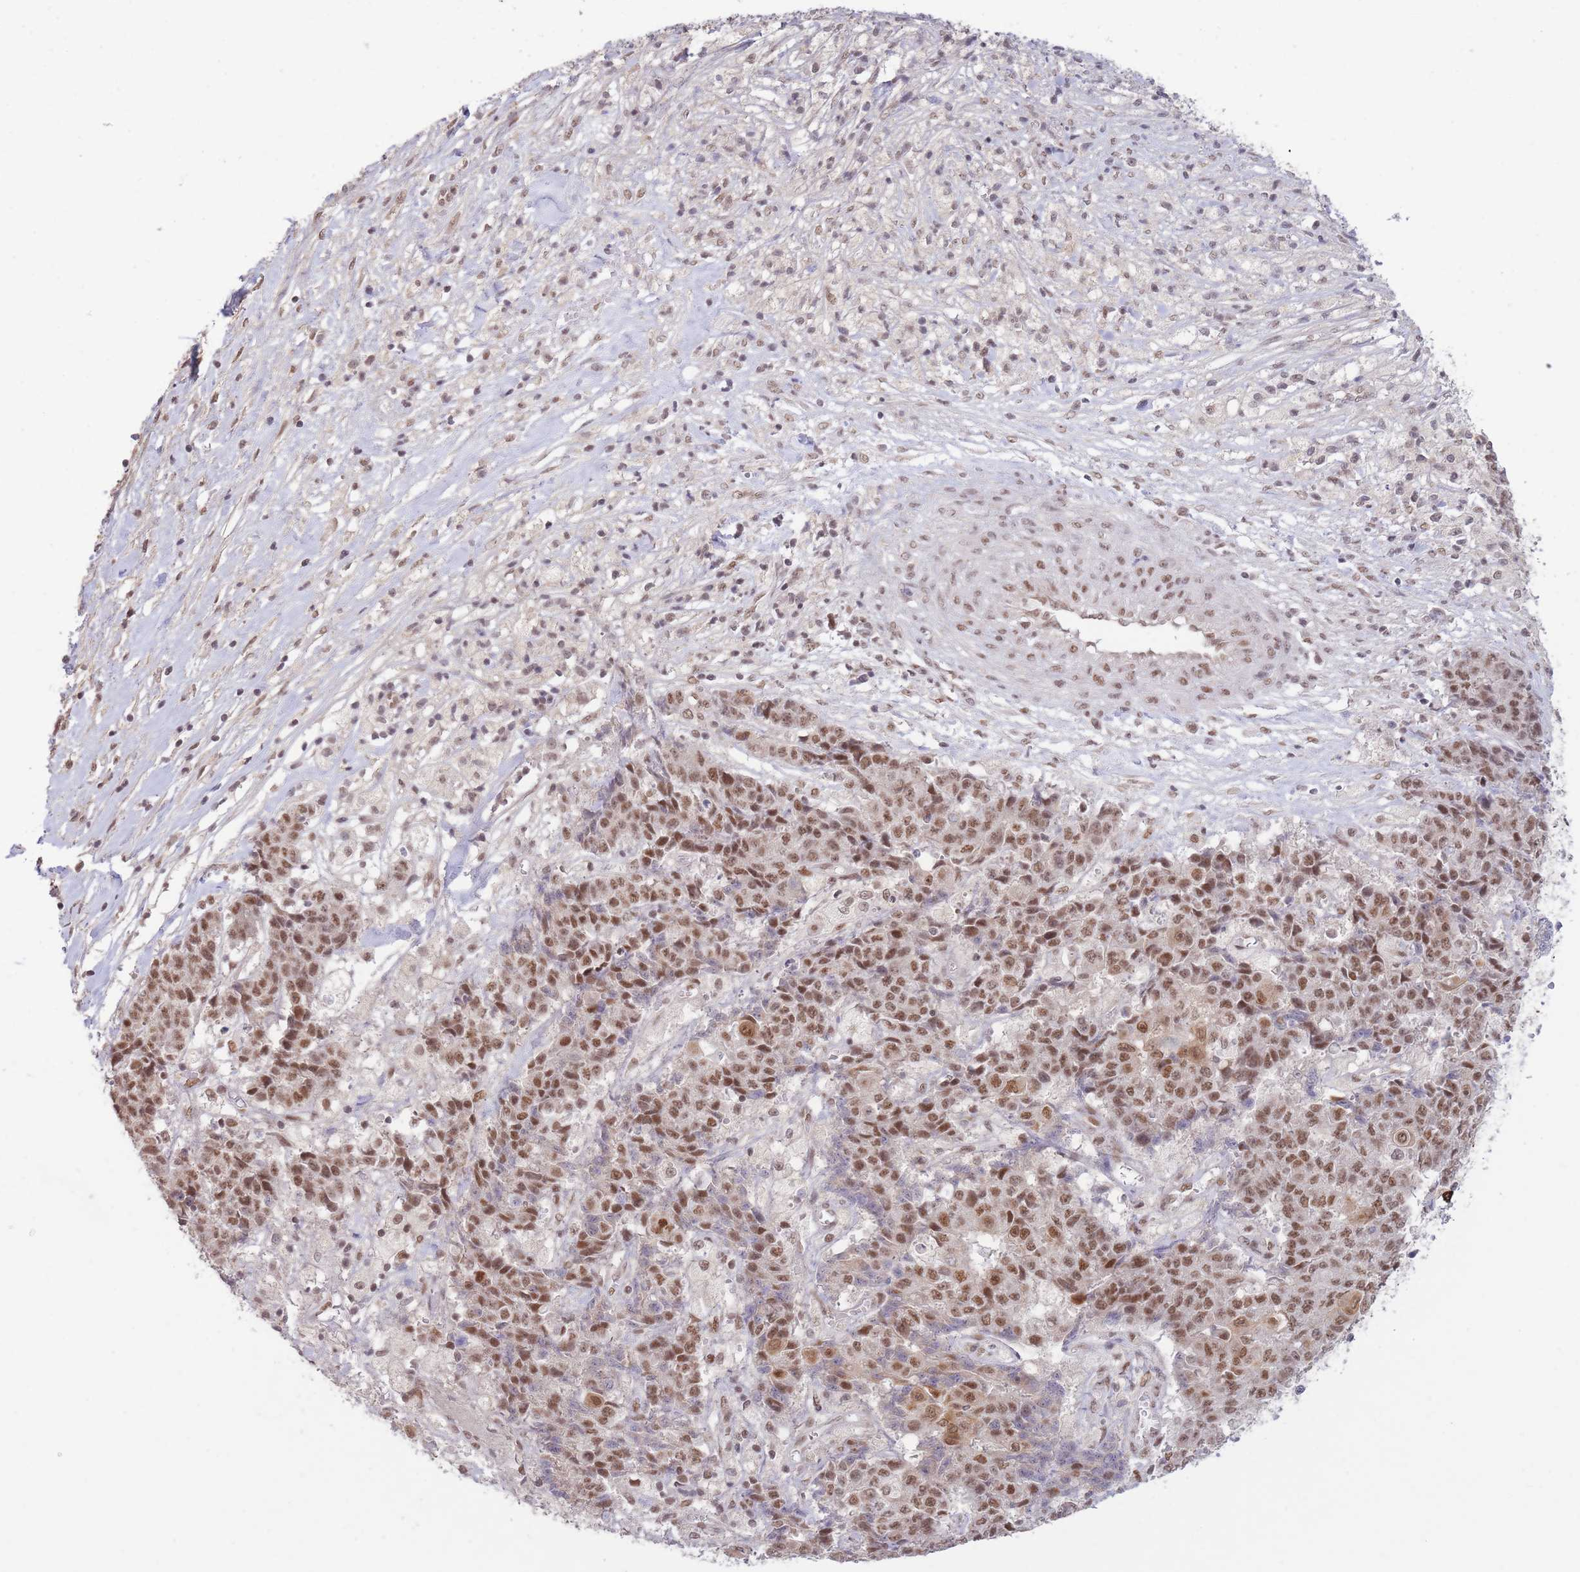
{"staining": {"intensity": "moderate", "quantity": ">75%", "location": "nuclear"}, "tissue": "ovarian cancer", "cell_type": "Tumor cells", "image_type": "cancer", "snomed": [{"axis": "morphology", "description": "Carcinoma, endometroid"}, {"axis": "topography", "description": "Ovary"}], "caption": "Immunohistochemical staining of ovarian cancer displays moderate nuclear protein positivity in about >75% of tumor cells.", "gene": "CARD8", "patient": {"sex": "female", "age": 42}}